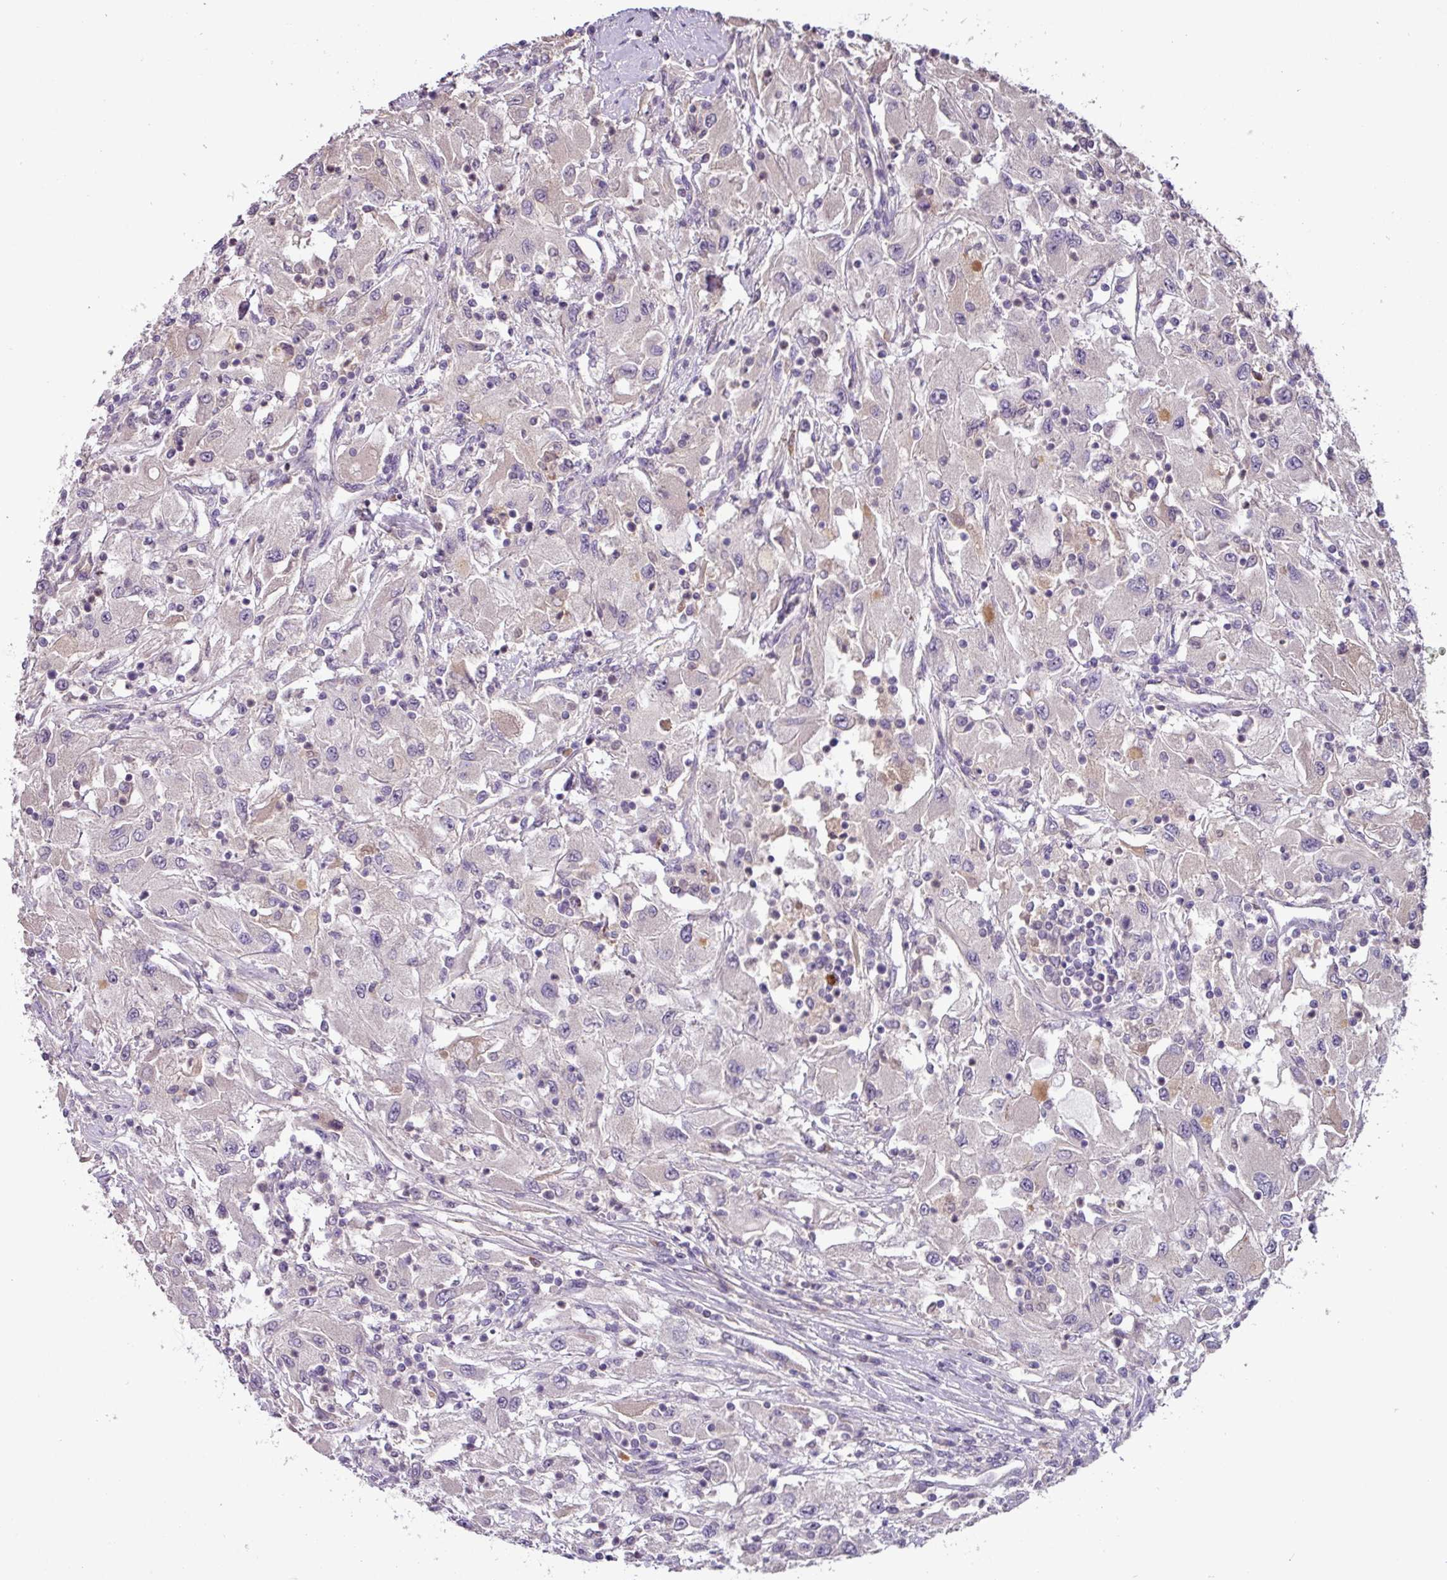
{"staining": {"intensity": "negative", "quantity": "none", "location": "none"}, "tissue": "renal cancer", "cell_type": "Tumor cells", "image_type": "cancer", "snomed": [{"axis": "morphology", "description": "Adenocarcinoma, NOS"}, {"axis": "topography", "description": "Kidney"}], "caption": "A micrograph of renal adenocarcinoma stained for a protein demonstrates no brown staining in tumor cells.", "gene": "SLC5A10", "patient": {"sex": "female", "age": 67}}